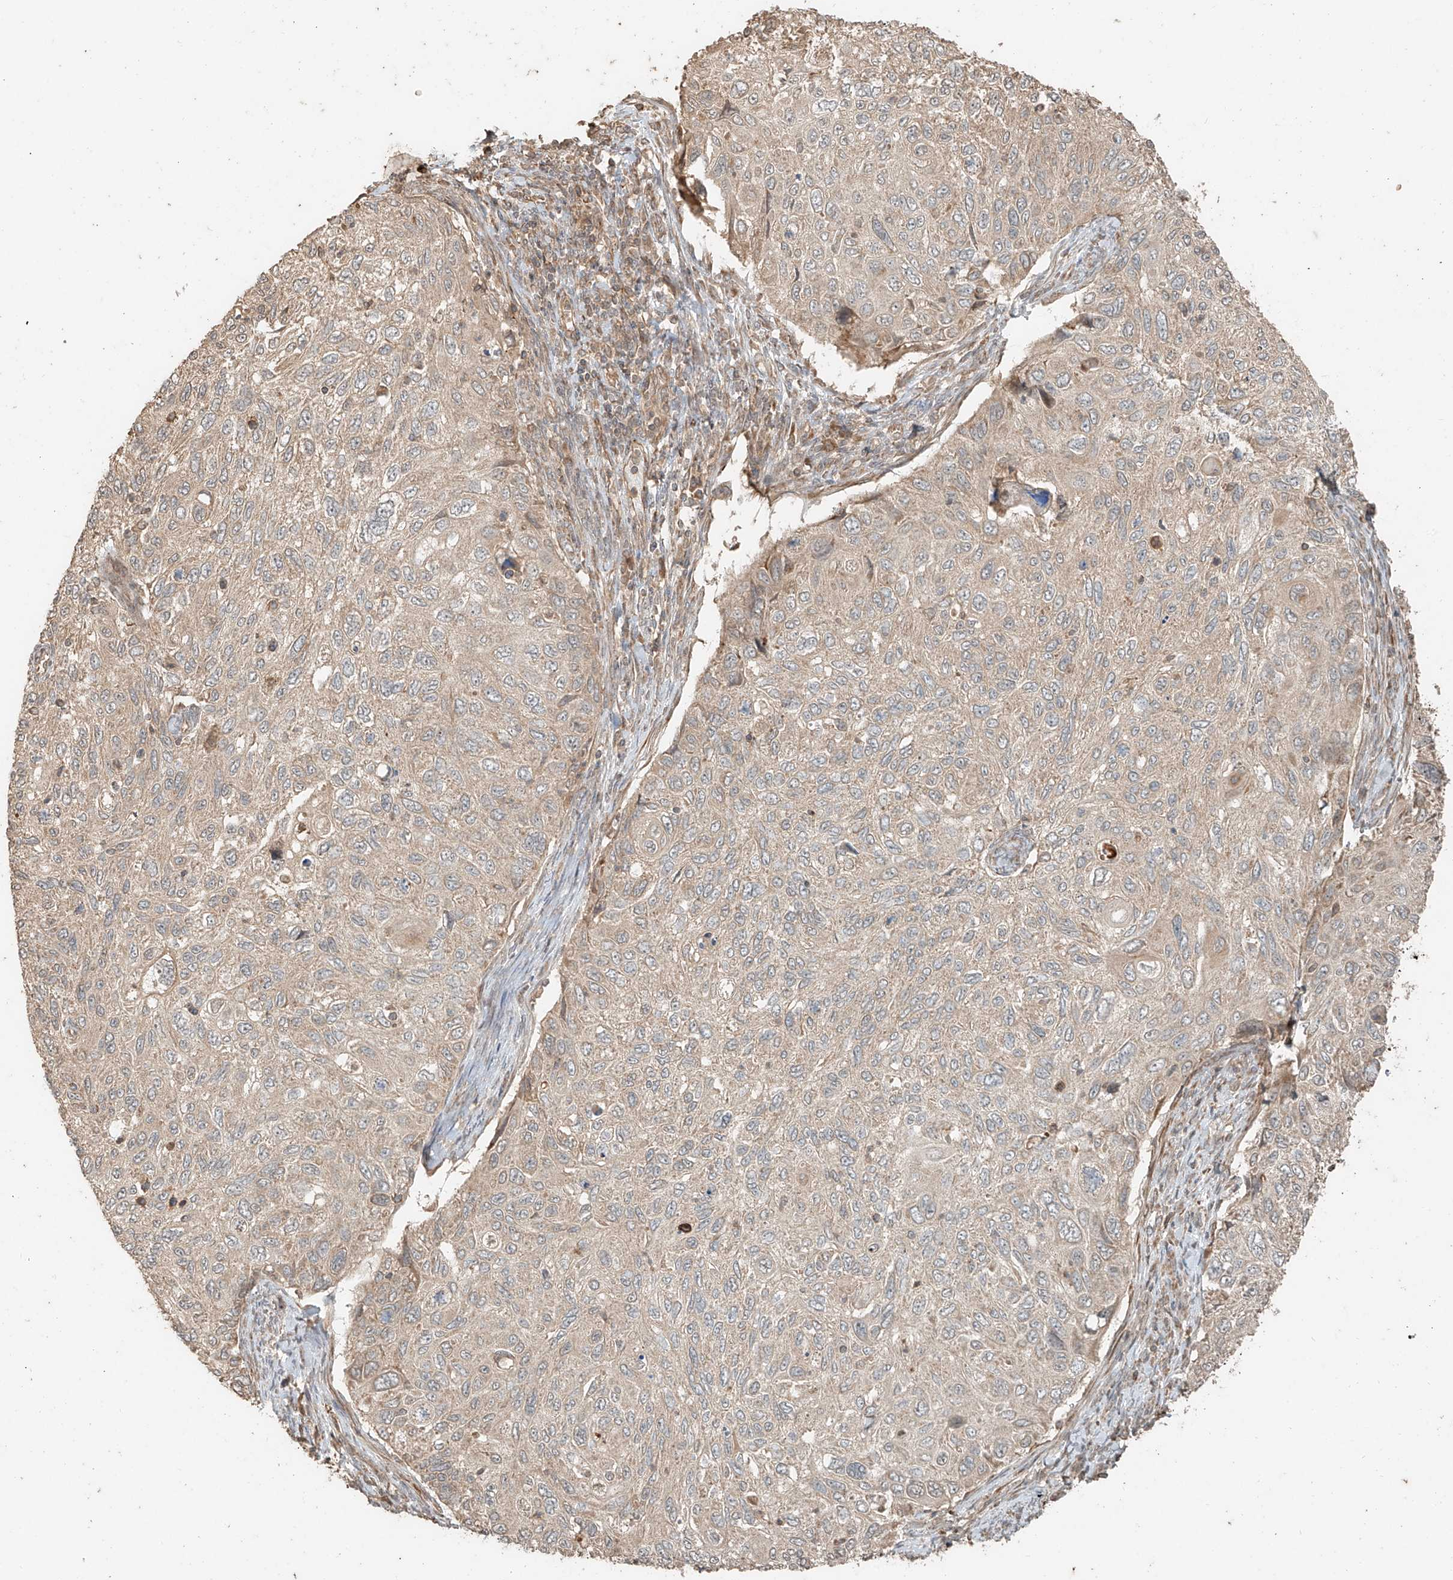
{"staining": {"intensity": "weak", "quantity": "<25%", "location": "cytoplasmic/membranous"}, "tissue": "cervical cancer", "cell_type": "Tumor cells", "image_type": "cancer", "snomed": [{"axis": "morphology", "description": "Squamous cell carcinoma, NOS"}, {"axis": "topography", "description": "Cervix"}], "caption": "Cervical cancer stained for a protein using IHC exhibits no staining tumor cells.", "gene": "ANKZF1", "patient": {"sex": "female", "age": 70}}